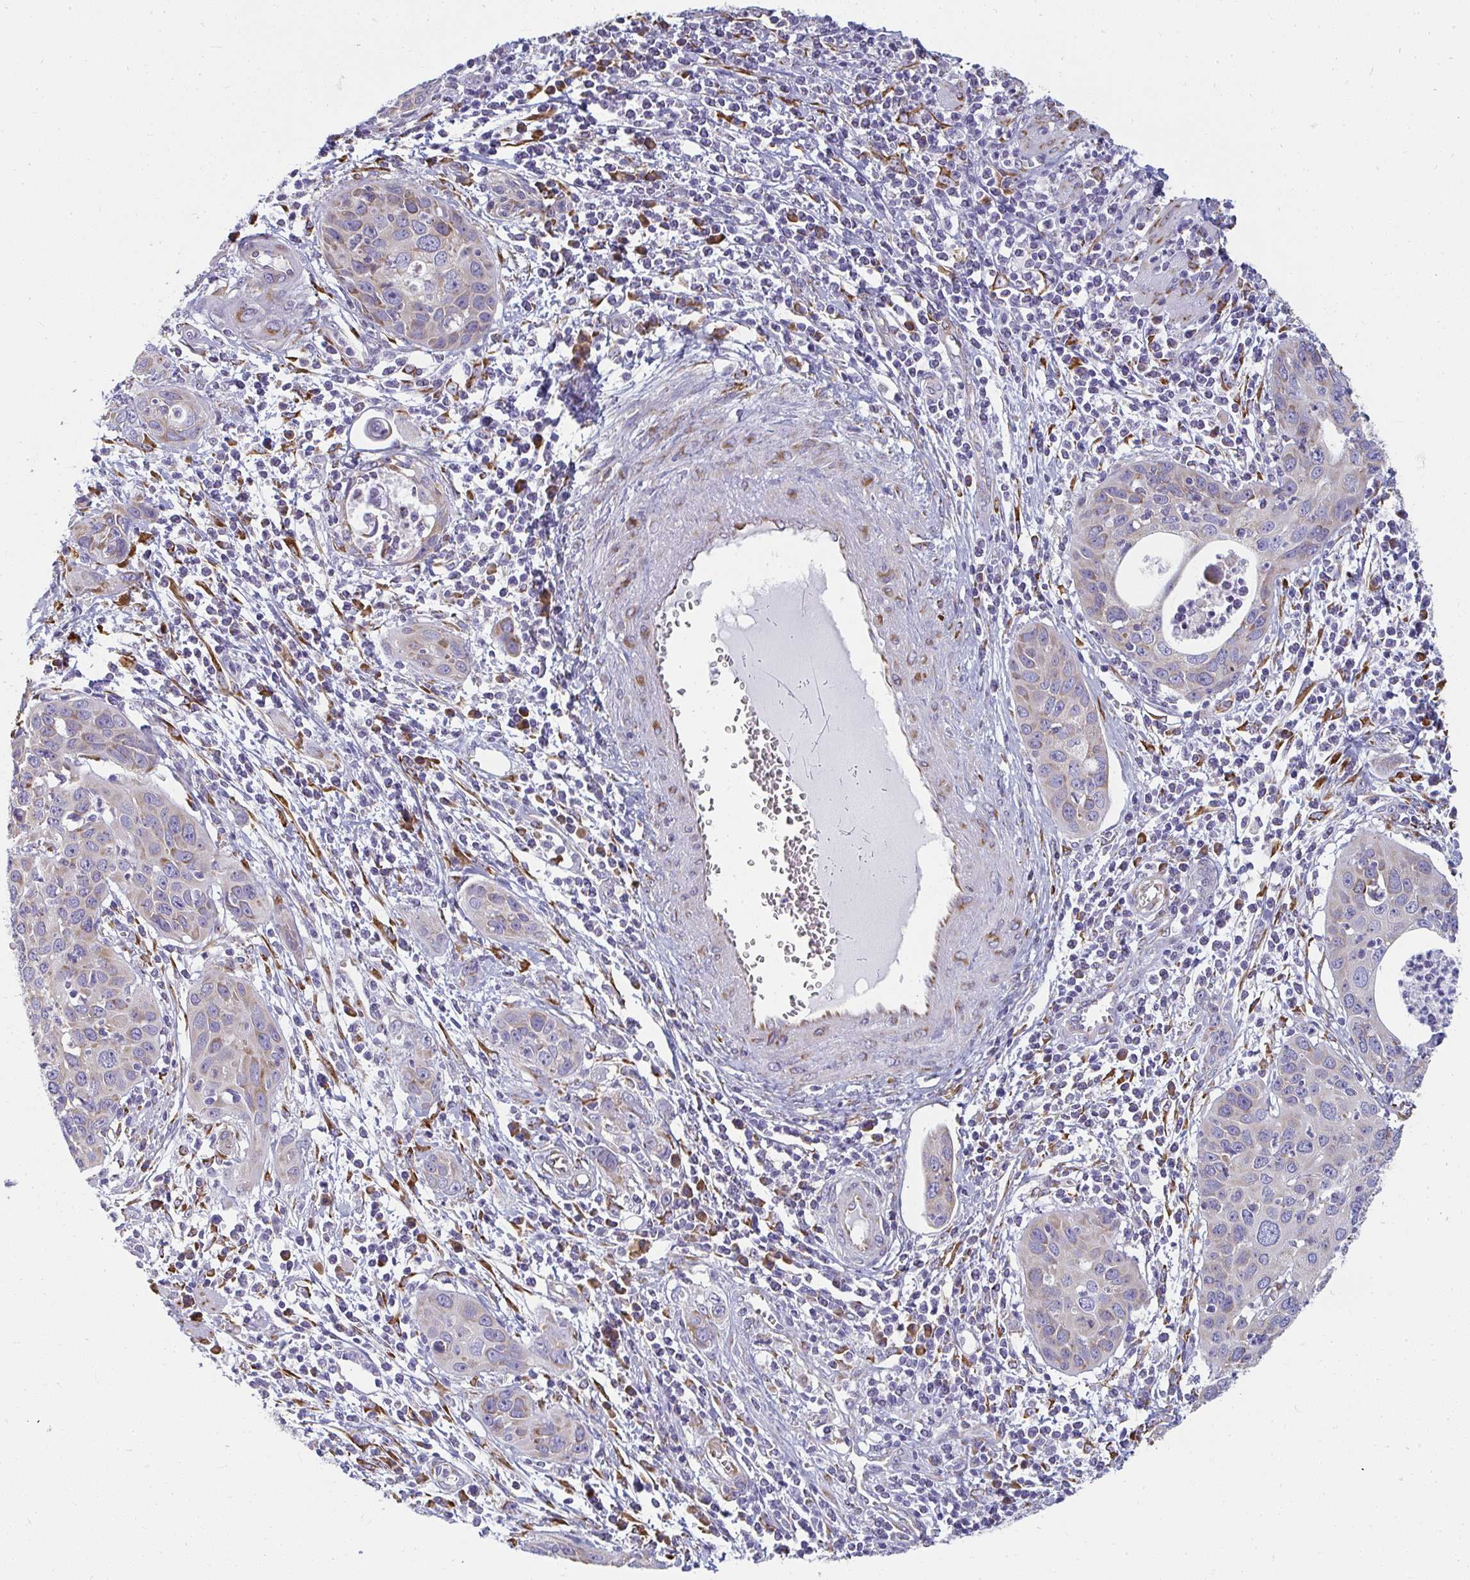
{"staining": {"intensity": "weak", "quantity": "<25%", "location": "cytoplasmic/membranous"}, "tissue": "cervical cancer", "cell_type": "Tumor cells", "image_type": "cancer", "snomed": [{"axis": "morphology", "description": "Squamous cell carcinoma, NOS"}, {"axis": "topography", "description": "Cervix"}], "caption": "Cervical squamous cell carcinoma was stained to show a protein in brown. There is no significant staining in tumor cells.", "gene": "SHROOM1", "patient": {"sex": "female", "age": 36}}